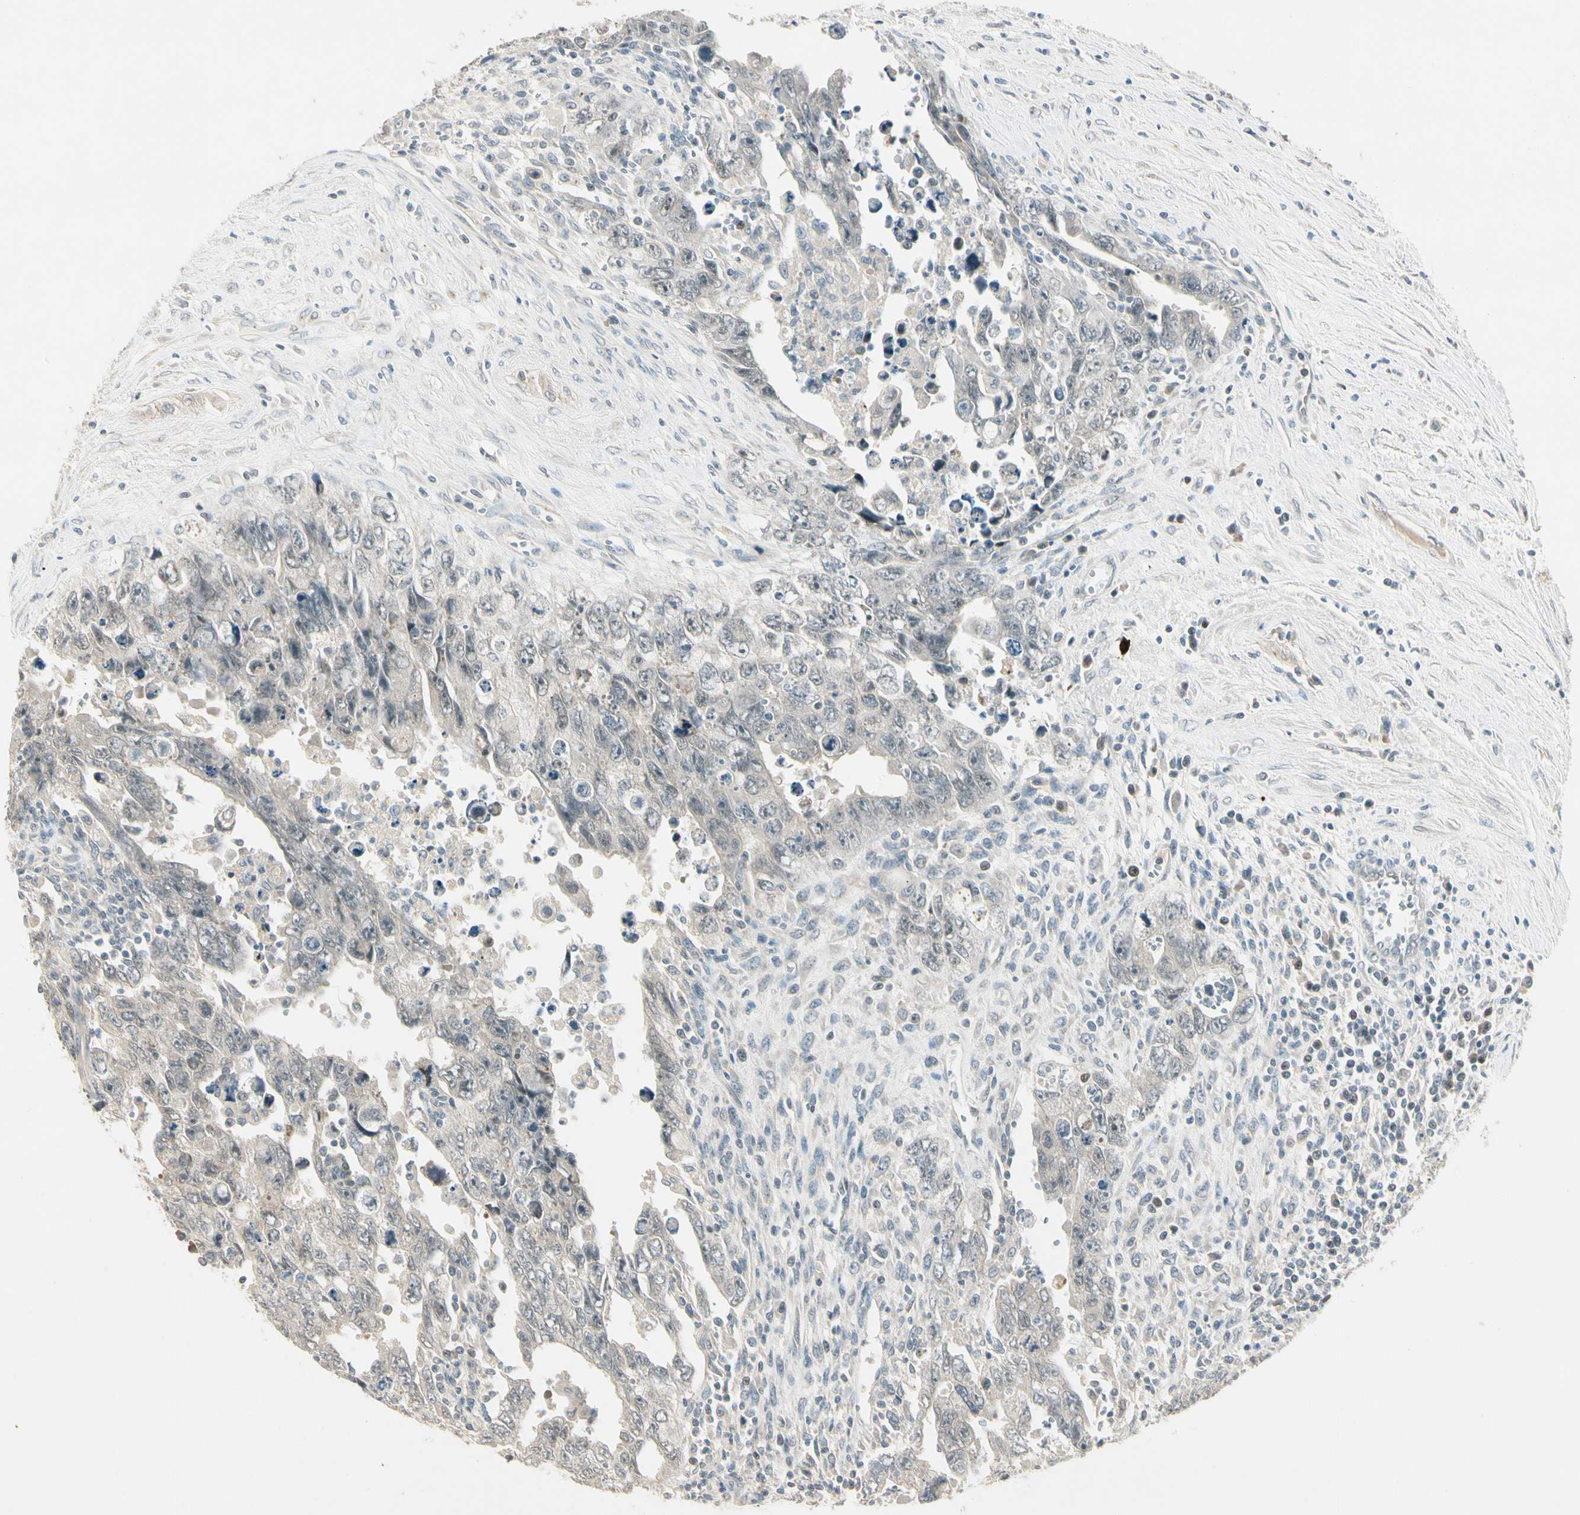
{"staining": {"intensity": "negative", "quantity": "none", "location": "none"}, "tissue": "testis cancer", "cell_type": "Tumor cells", "image_type": "cancer", "snomed": [{"axis": "morphology", "description": "Carcinoma, Embryonal, NOS"}, {"axis": "topography", "description": "Testis"}], "caption": "A high-resolution histopathology image shows immunohistochemistry (IHC) staining of testis cancer, which exhibits no significant positivity in tumor cells.", "gene": "PCDHB15", "patient": {"sex": "male", "age": 28}}